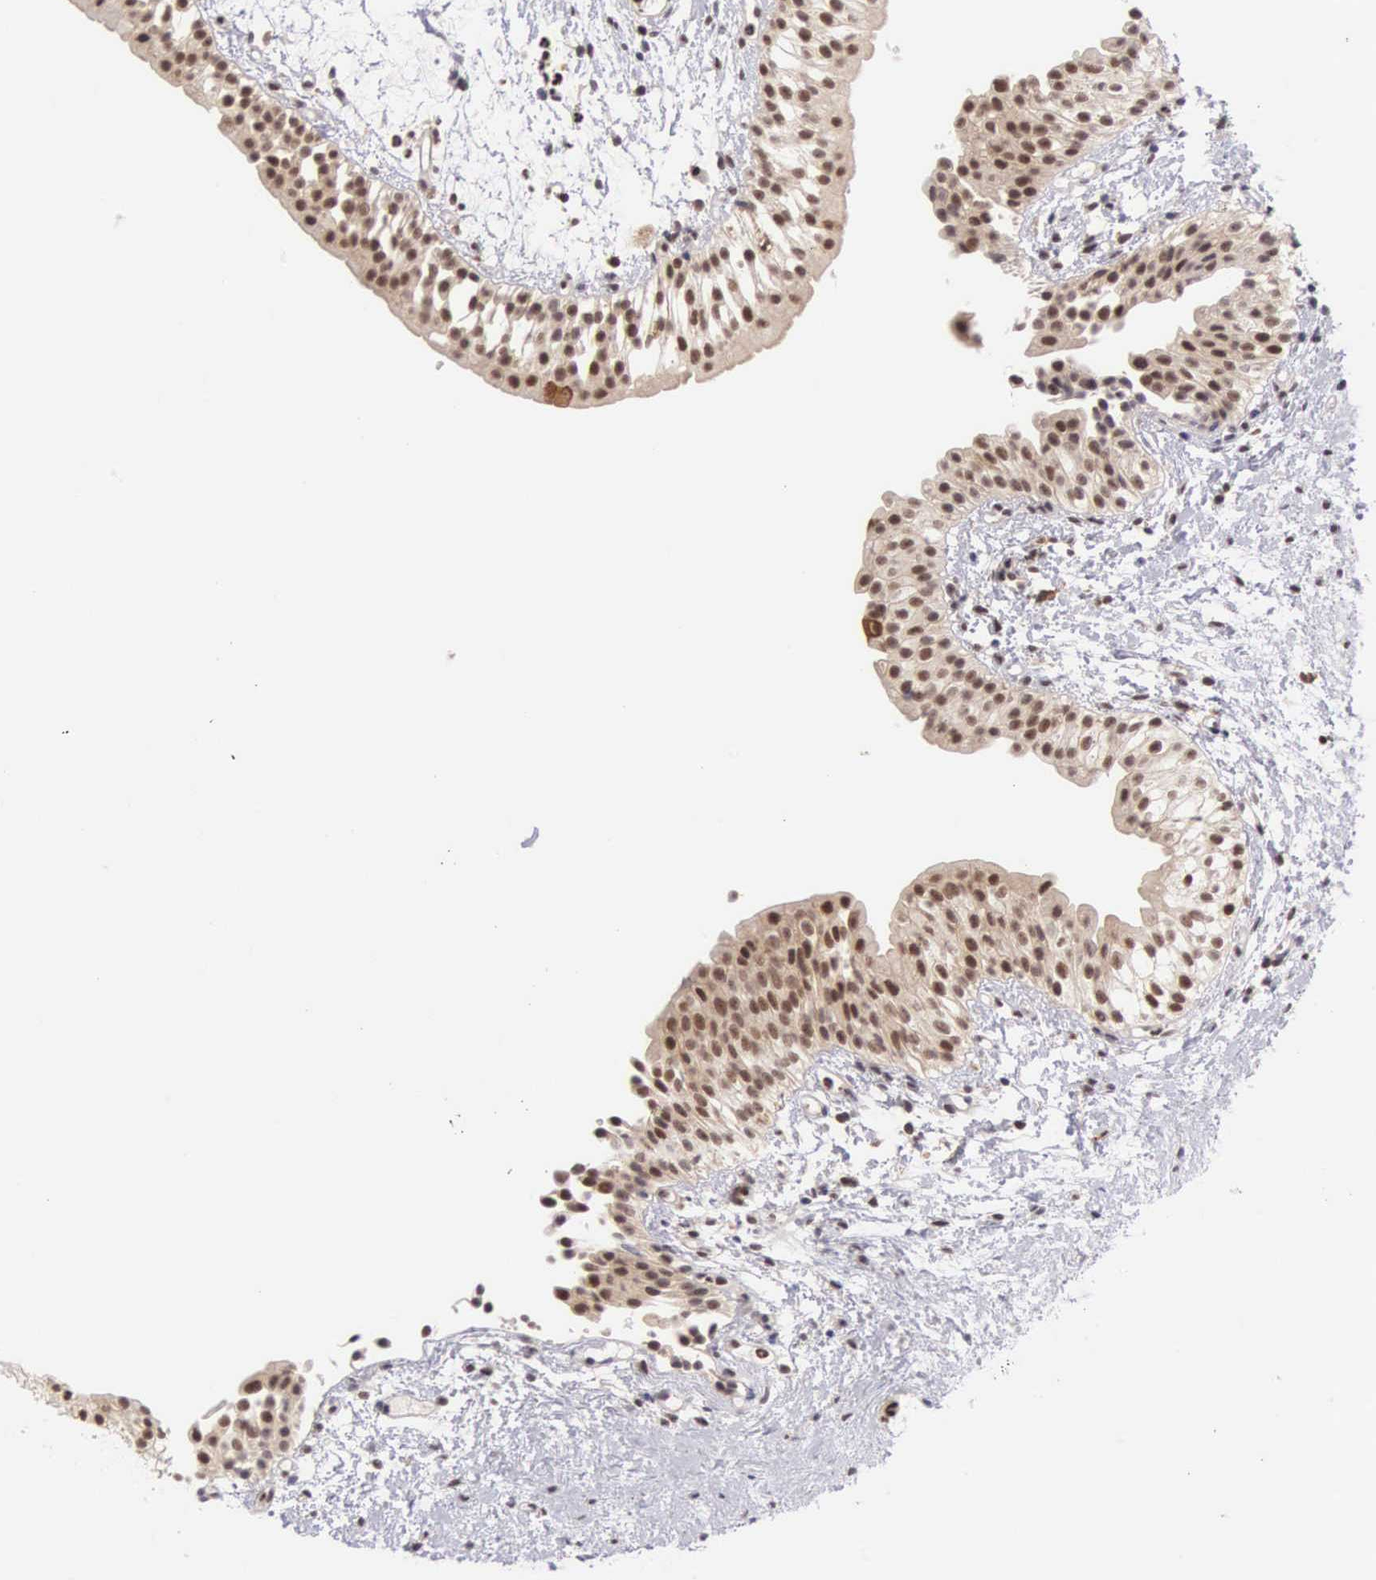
{"staining": {"intensity": "strong", "quantity": ">75%", "location": "cytoplasmic/membranous,nuclear"}, "tissue": "urinary bladder", "cell_type": "Urothelial cells", "image_type": "normal", "snomed": [{"axis": "morphology", "description": "Normal tissue, NOS"}, {"axis": "topography", "description": "Urinary bladder"}], "caption": "Protein expression analysis of benign human urinary bladder reveals strong cytoplasmic/membranous,nuclear staining in about >75% of urothelial cells. (DAB (3,3'-diaminobenzidine) = brown stain, brightfield microscopy at high magnification).", "gene": "GRK3", "patient": {"sex": "male", "age": 48}}